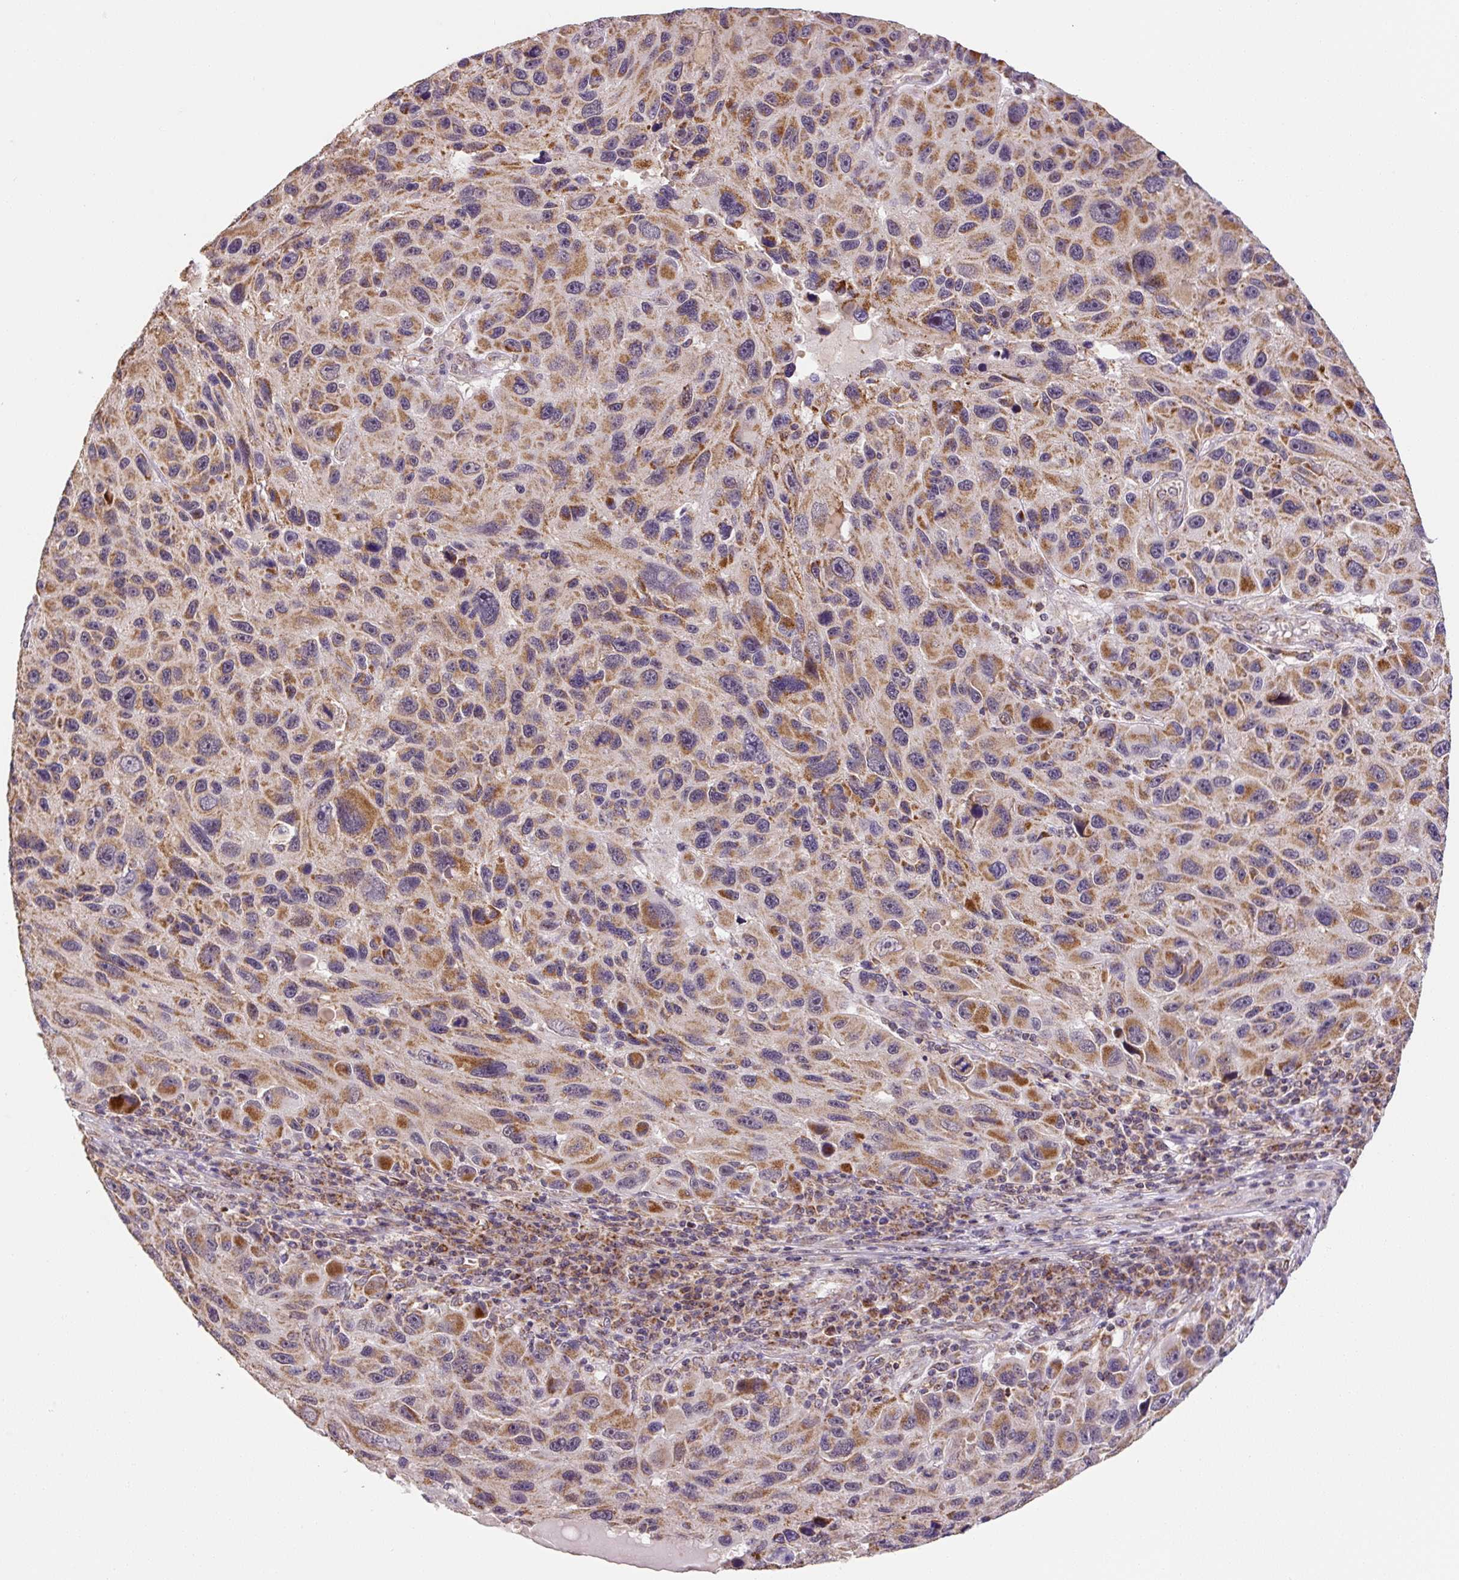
{"staining": {"intensity": "moderate", "quantity": ">75%", "location": "cytoplasmic/membranous"}, "tissue": "melanoma", "cell_type": "Tumor cells", "image_type": "cancer", "snomed": [{"axis": "morphology", "description": "Malignant melanoma, NOS"}, {"axis": "topography", "description": "Skin"}], "caption": "Moderate cytoplasmic/membranous expression for a protein is identified in about >75% of tumor cells of malignant melanoma using IHC.", "gene": "MFSD9", "patient": {"sex": "male", "age": 53}}